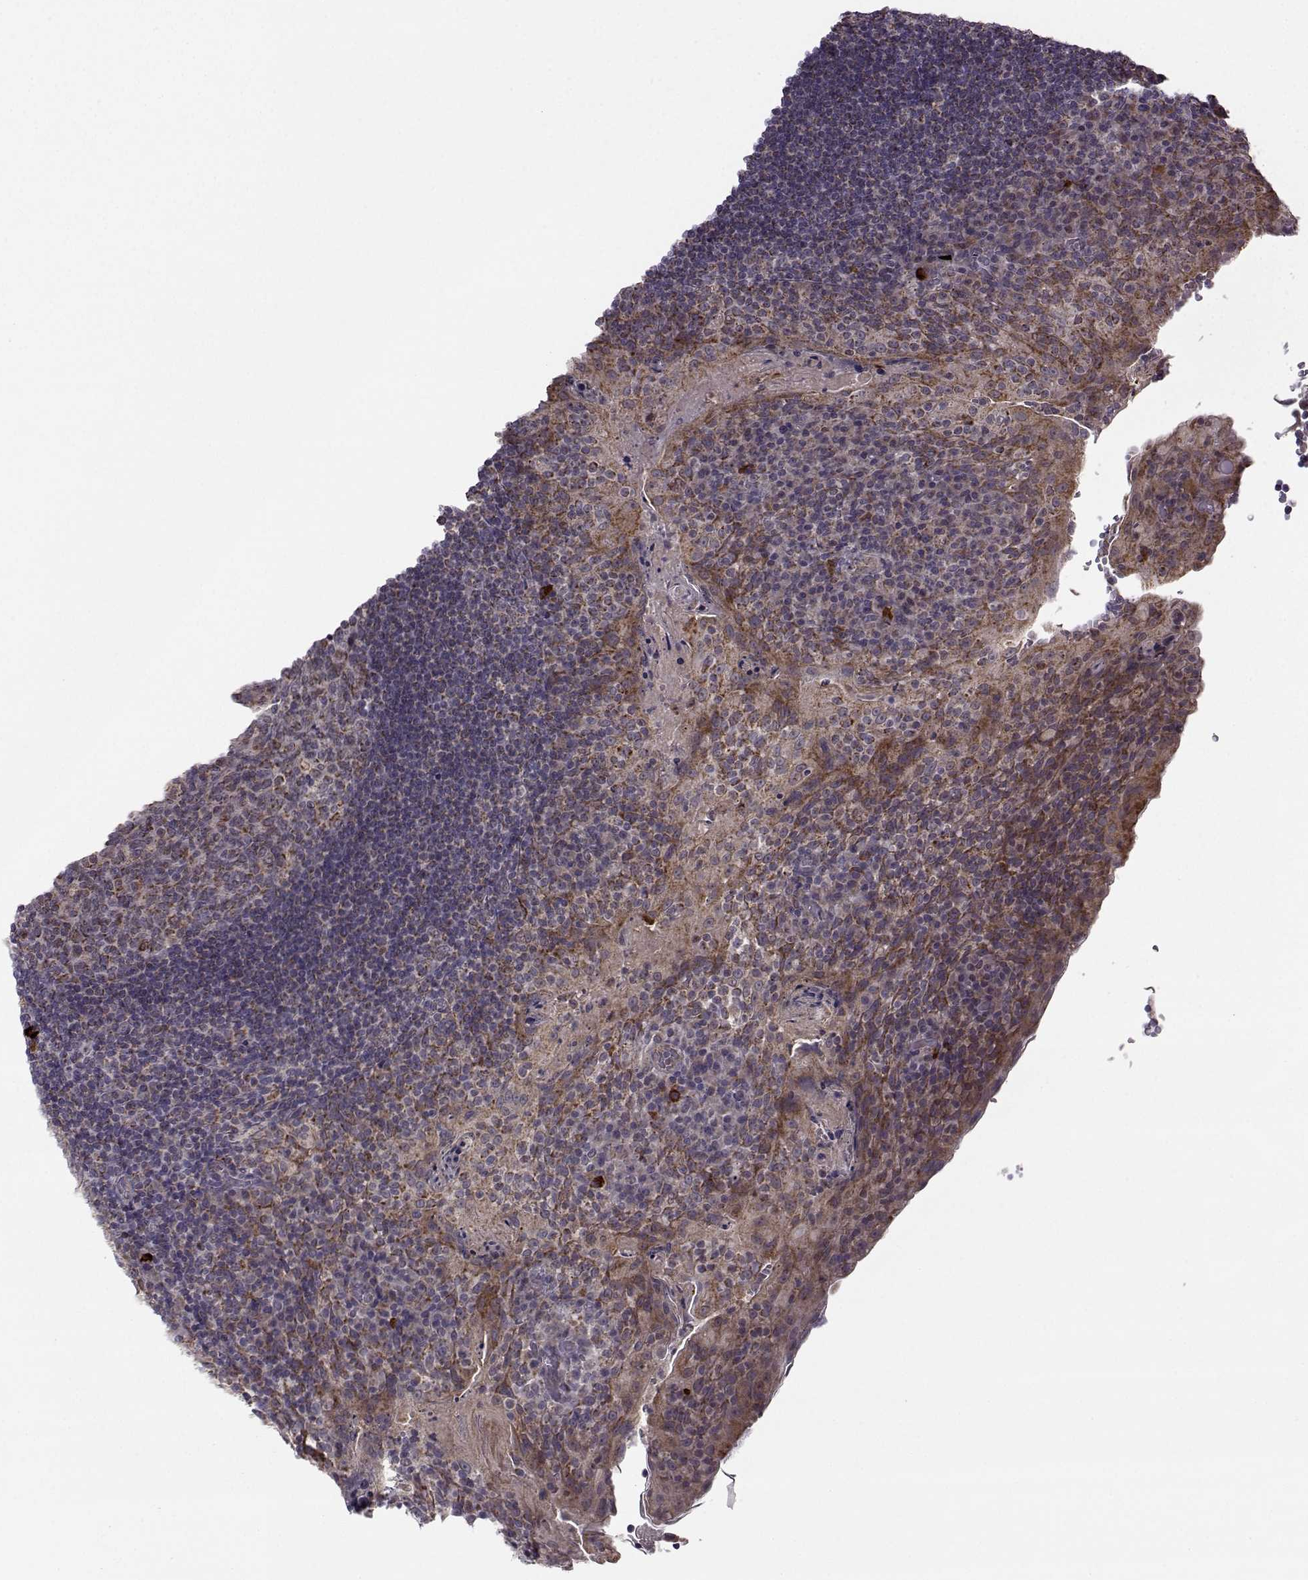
{"staining": {"intensity": "strong", "quantity": "25%-75%", "location": "cytoplasmic/membranous"}, "tissue": "tonsil", "cell_type": "Germinal center cells", "image_type": "normal", "snomed": [{"axis": "morphology", "description": "Normal tissue, NOS"}, {"axis": "topography", "description": "Tonsil"}], "caption": "The image displays a brown stain indicating the presence of a protein in the cytoplasmic/membranous of germinal center cells in tonsil. (DAB (3,3'-diaminobenzidine) IHC, brown staining for protein, blue staining for nuclei).", "gene": "NECAB3", "patient": {"sex": "male", "age": 17}}